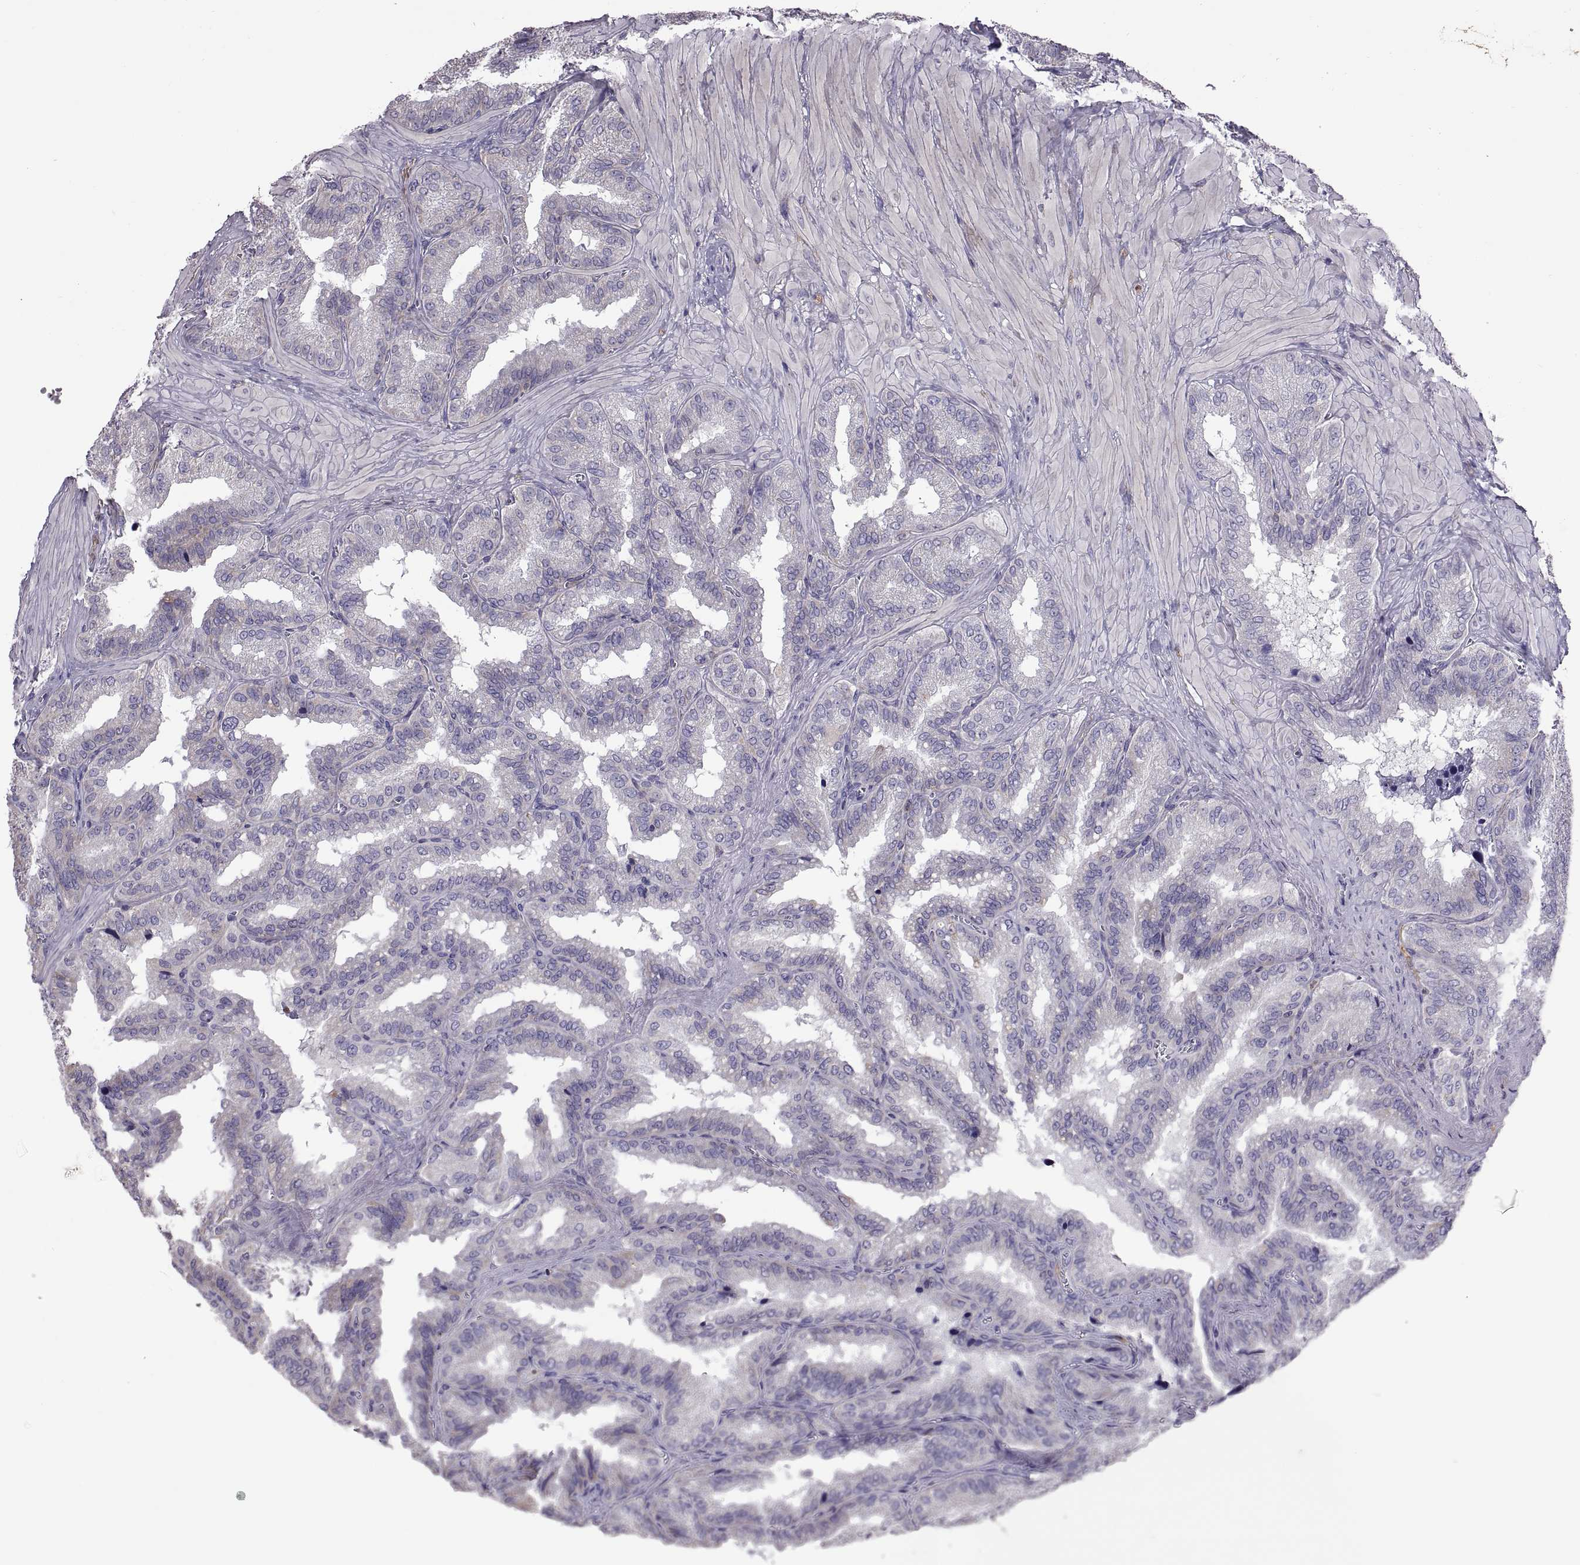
{"staining": {"intensity": "negative", "quantity": "none", "location": "none"}, "tissue": "seminal vesicle", "cell_type": "Glandular cells", "image_type": "normal", "snomed": [{"axis": "morphology", "description": "Normal tissue, NOS"}, {"axis": "topography", "description": "Seminal veicle"}], "caption": "Seminal vesicle was stained to show a protein in brown. There is no significant positivity in glandular cells. (DAB (3,3'-diaminobenzidine) immunohistochemistry (IHC) with hematoxylin counter stain).", "gene": "EMILIN2", "patient": {"sex": "male", "age": 37}}